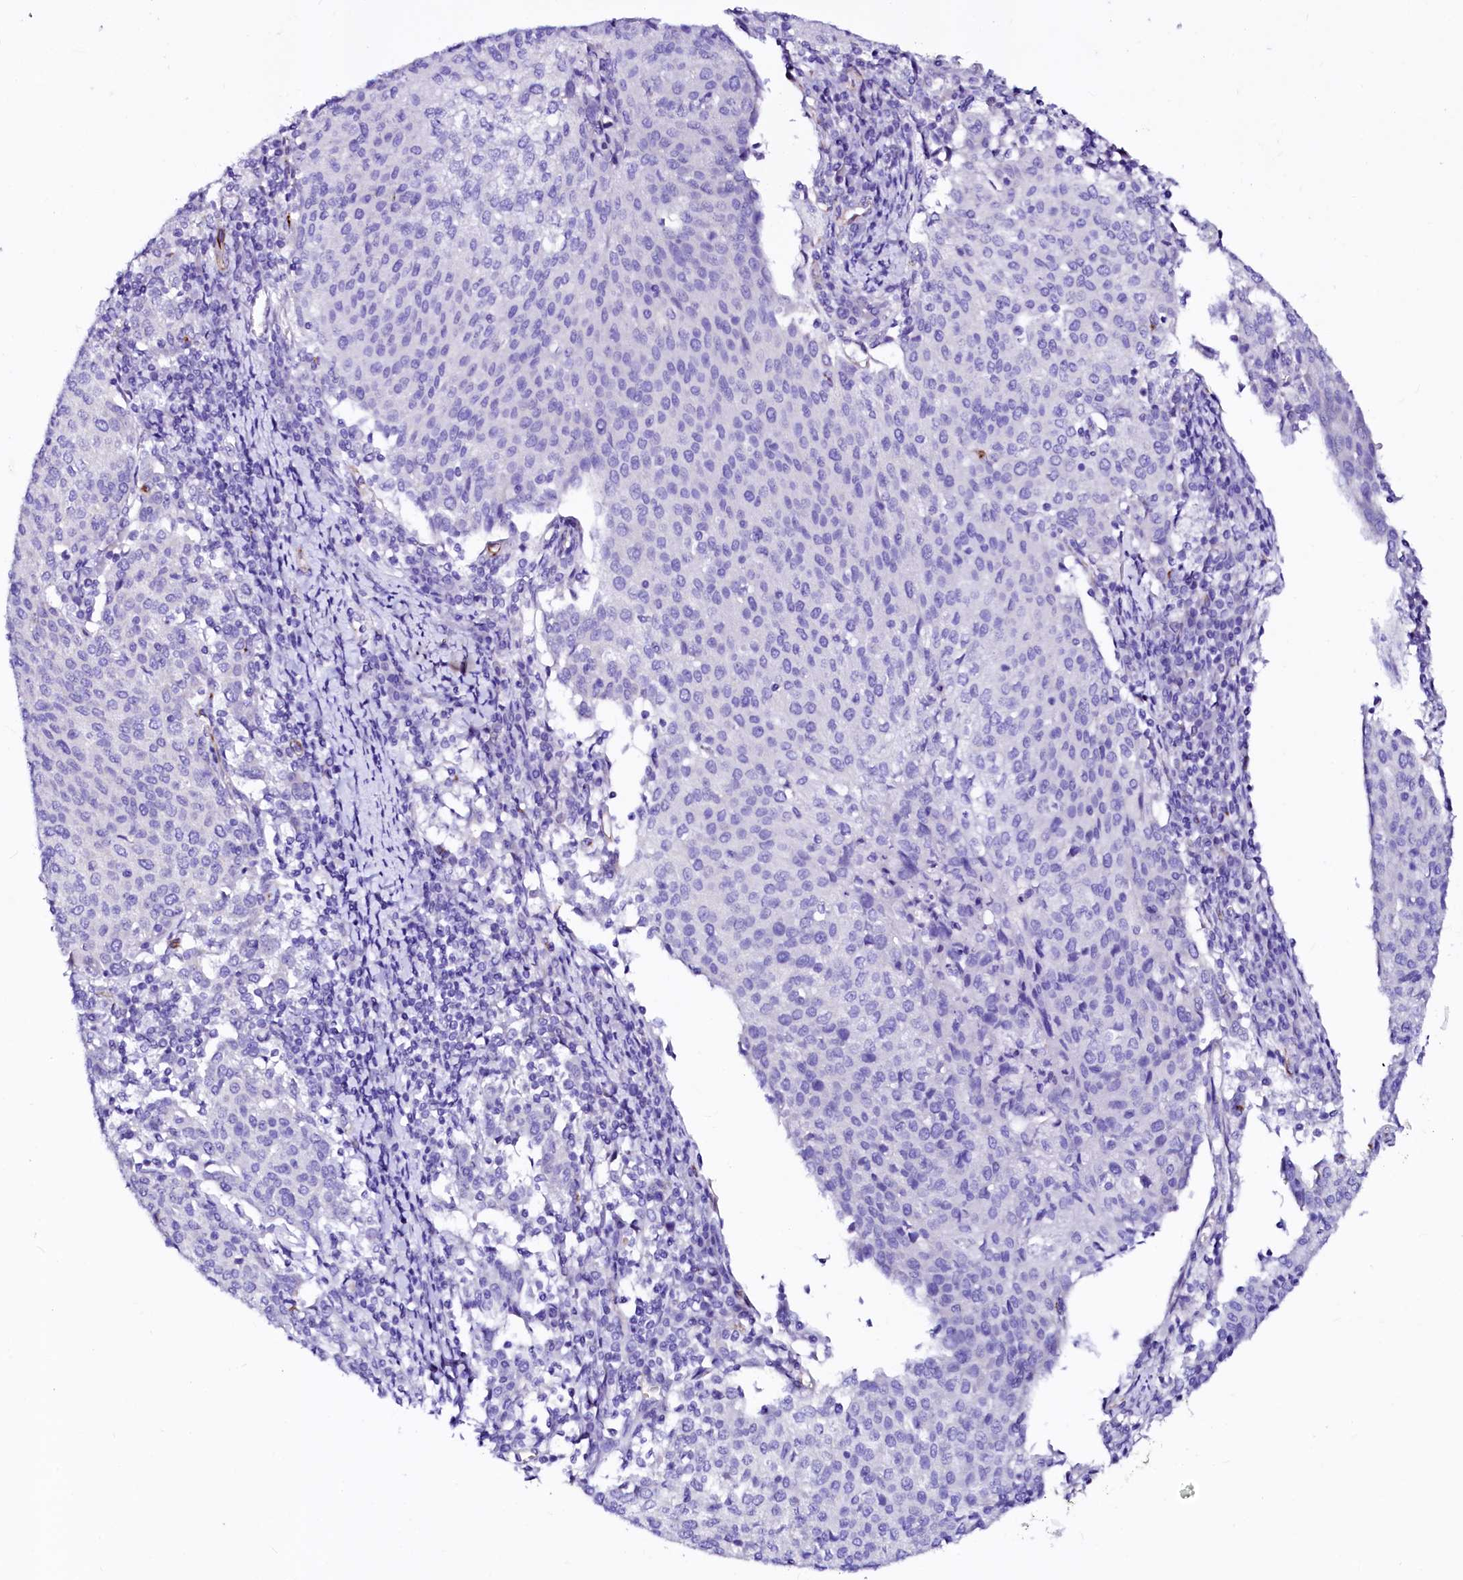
{"staining": {"intensity": "negative", "quantity": "none", "location": "none"}, "tissue": "cervical cancer", "cell_type": "Tumor cells", "image_type": "cancer", "snomed": [{"axis": "morphology", "description": "Squamous cell carcinoma, NOS"}, {"axis": "topography", "description": "Cervix"}], "caption": "Cervical cancer (squamous cell carcinoma) was stained to show a protein in brown. There is no significant positivity in tumor cells.", "gene": "SFR1", "patient": {"sex": "female", "age": 46}}